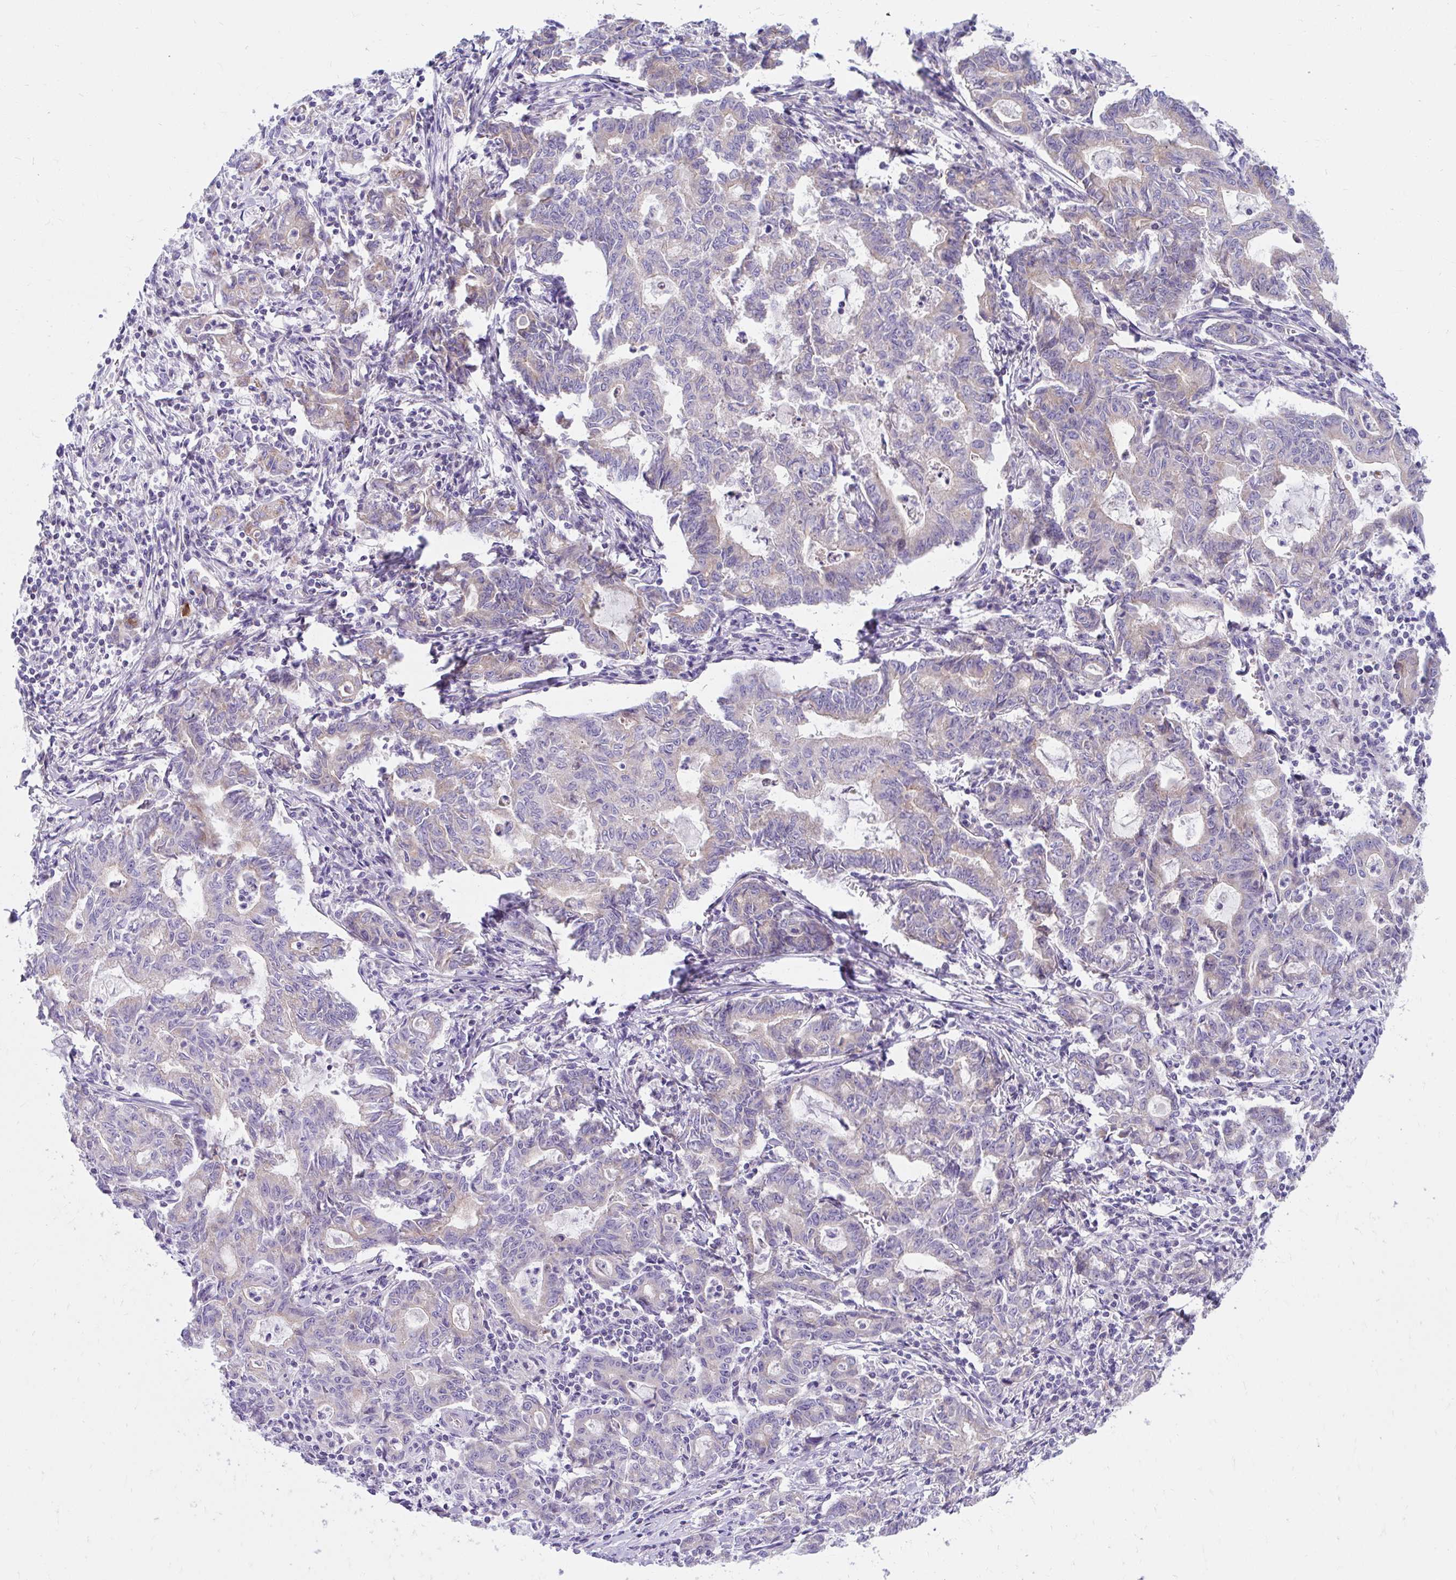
{"staining": {"intensity": "weak", "quantity": "25%-75%", "location": "cytoplasmic/membranous"}, "tissue": "stomach cancer", "cell_type": "Tumor cells", "image_type": "cancer", "snomed": [{"axis": "morphology", "description": "Adenocarcinoma, NOS"}, {"axis": "topography", "description": "Stomach, upper"}], "caption": "DAB immunohistochemical staining of stomach cancer (adenocarcinoma) reveals weak cytoplasmic/membranous protein positivity in about 25%-75% of tumor cells. The protein is stained brown, and the nuclei are stained in blue (DAB (3,3'-diaminobenzidine) IHC with brightfield microscopy, high magnification).", "gene": "IL37", "patient": {"sex": "female", "age": 79}}